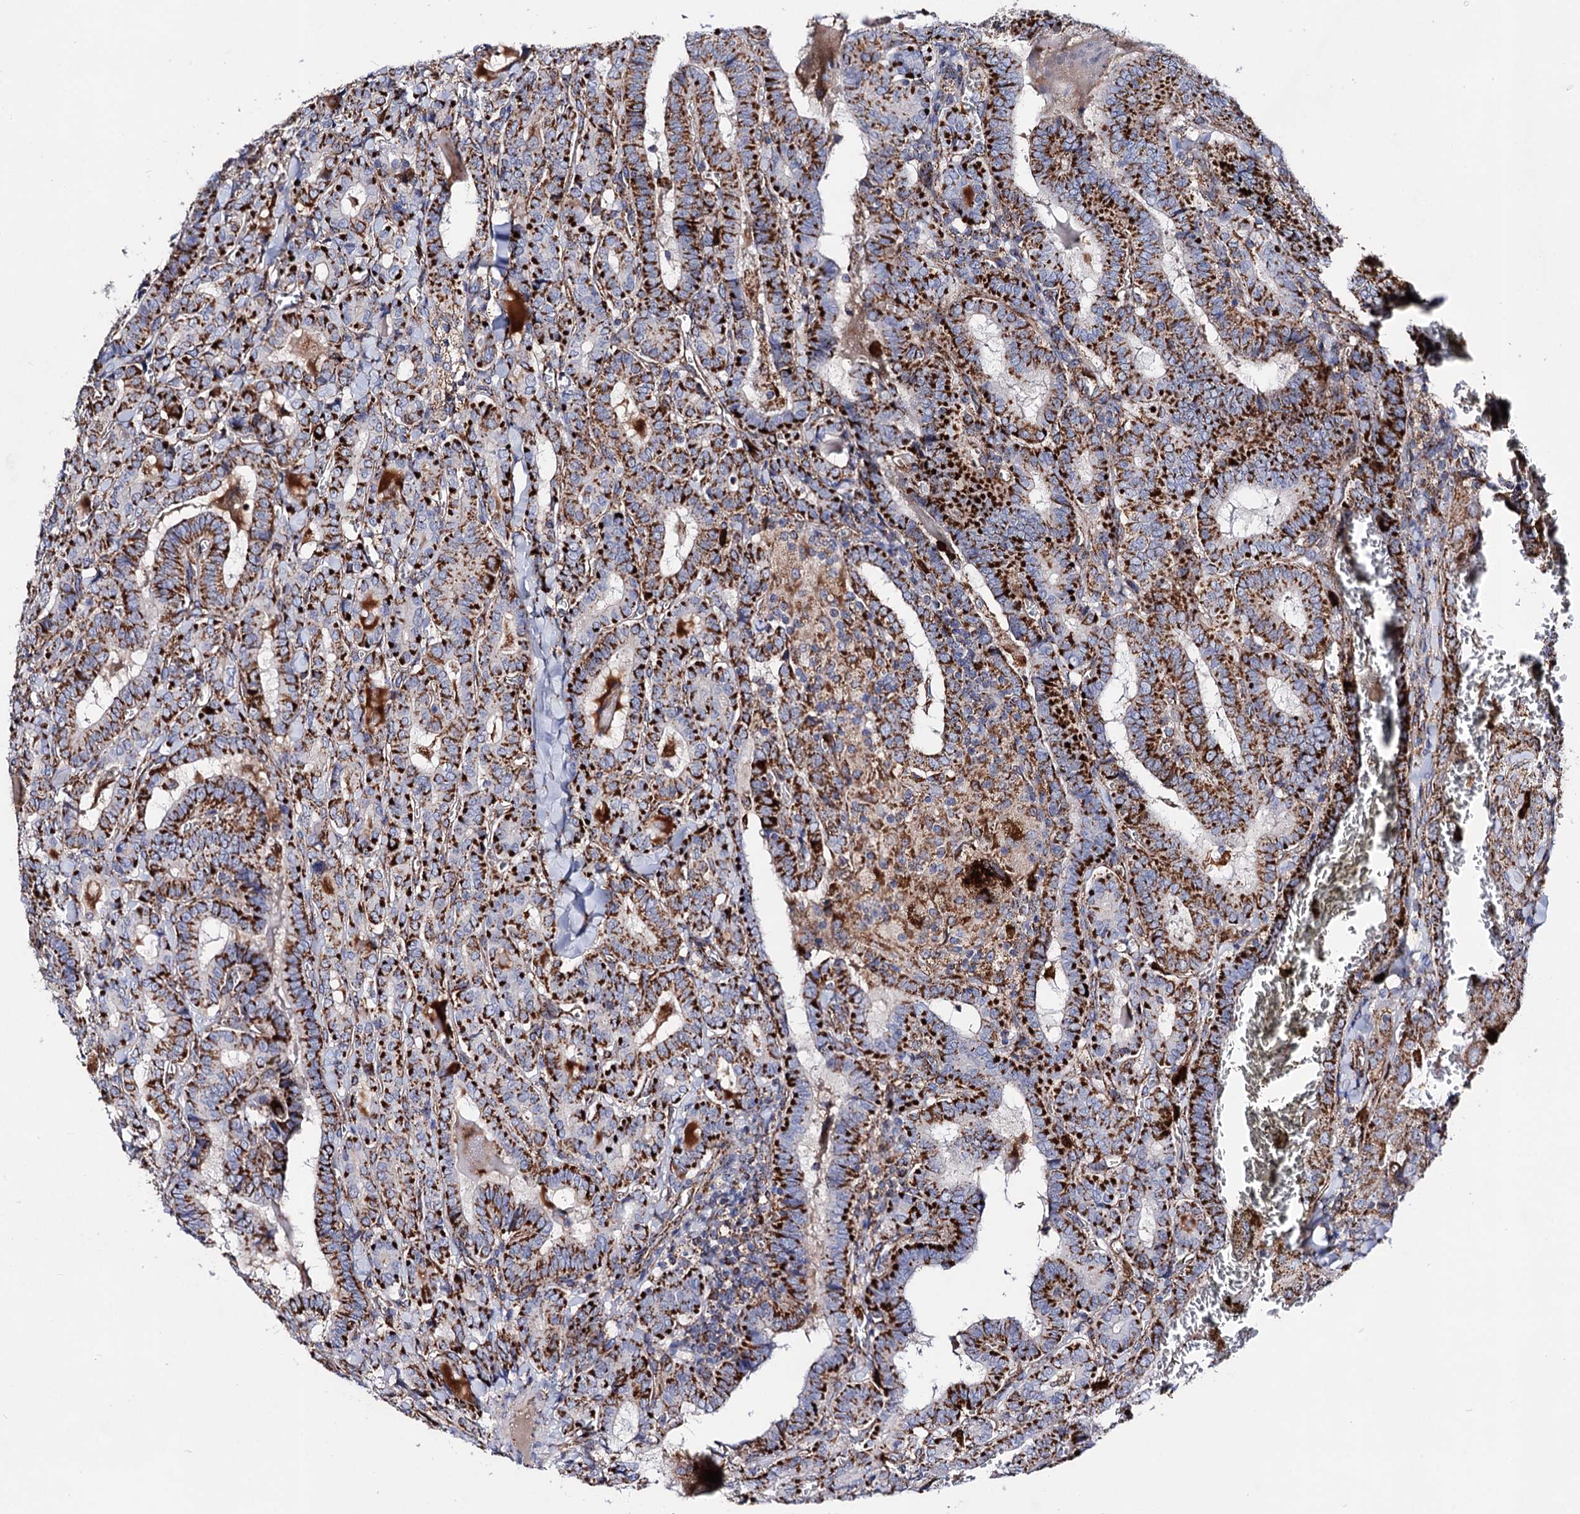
{"staining": {"intensity": "strong", "quantity": ">75%", "location": "cytoplasmic/membranous"}, "tissue": "thyroid cancer", "cell_type": "Tumor cells", "image_type": "cancer", "snomed": [{"axis": "morphology", "description": "Papillary adenocarcinoma, NOS"}, {"axis": "topography", "description": "Thyroid gland"}], "caption": "Immunohistochemical staining of human thyroid cancer (papillary adenocarcinoma) displays high levels of strong cytoplasmic/membranous protein positivity in about >75% of tumor cells.", "gene": "ACAD9", "patient": {"sex": "female", "age": 72}}